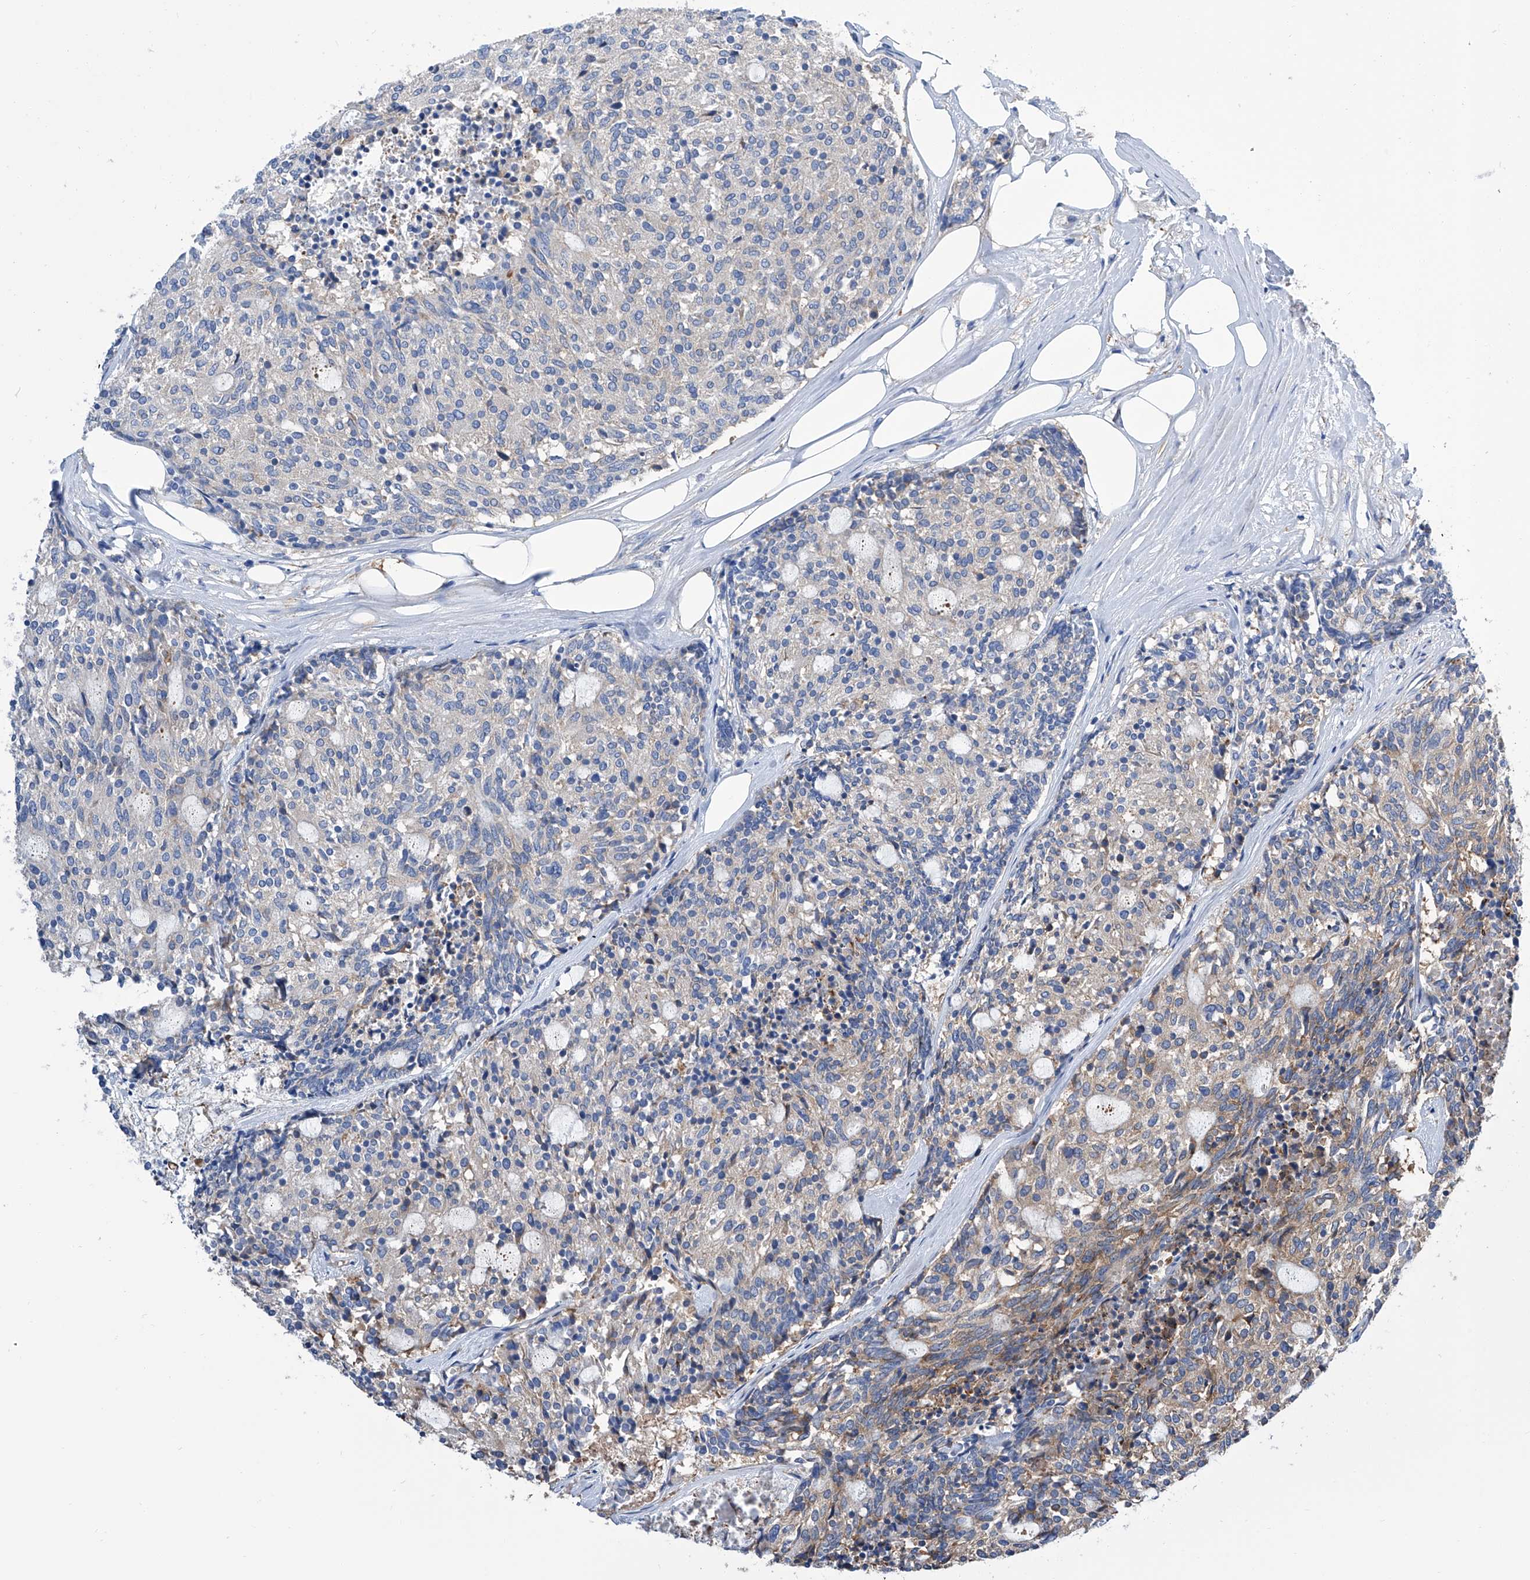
{"staining": {"intensity": "weak", "quantity": "<25%", "location": "cytoplasmic/membranous"}, "tissue": "carcinoid", "cell_type": "Tumor cells", "image_type": "cancer", "snomed": [{"axis": "morphology", "description": "Carcinoid, malignant, NOS"}, {"axis": "topography", "description": "Pancreas"}], "caption": "This is an IHC image of human carcinoid. There is no positivity in tumor cells.", "gene": "GPT", "patient": {"sex": "female", "age": 54}}